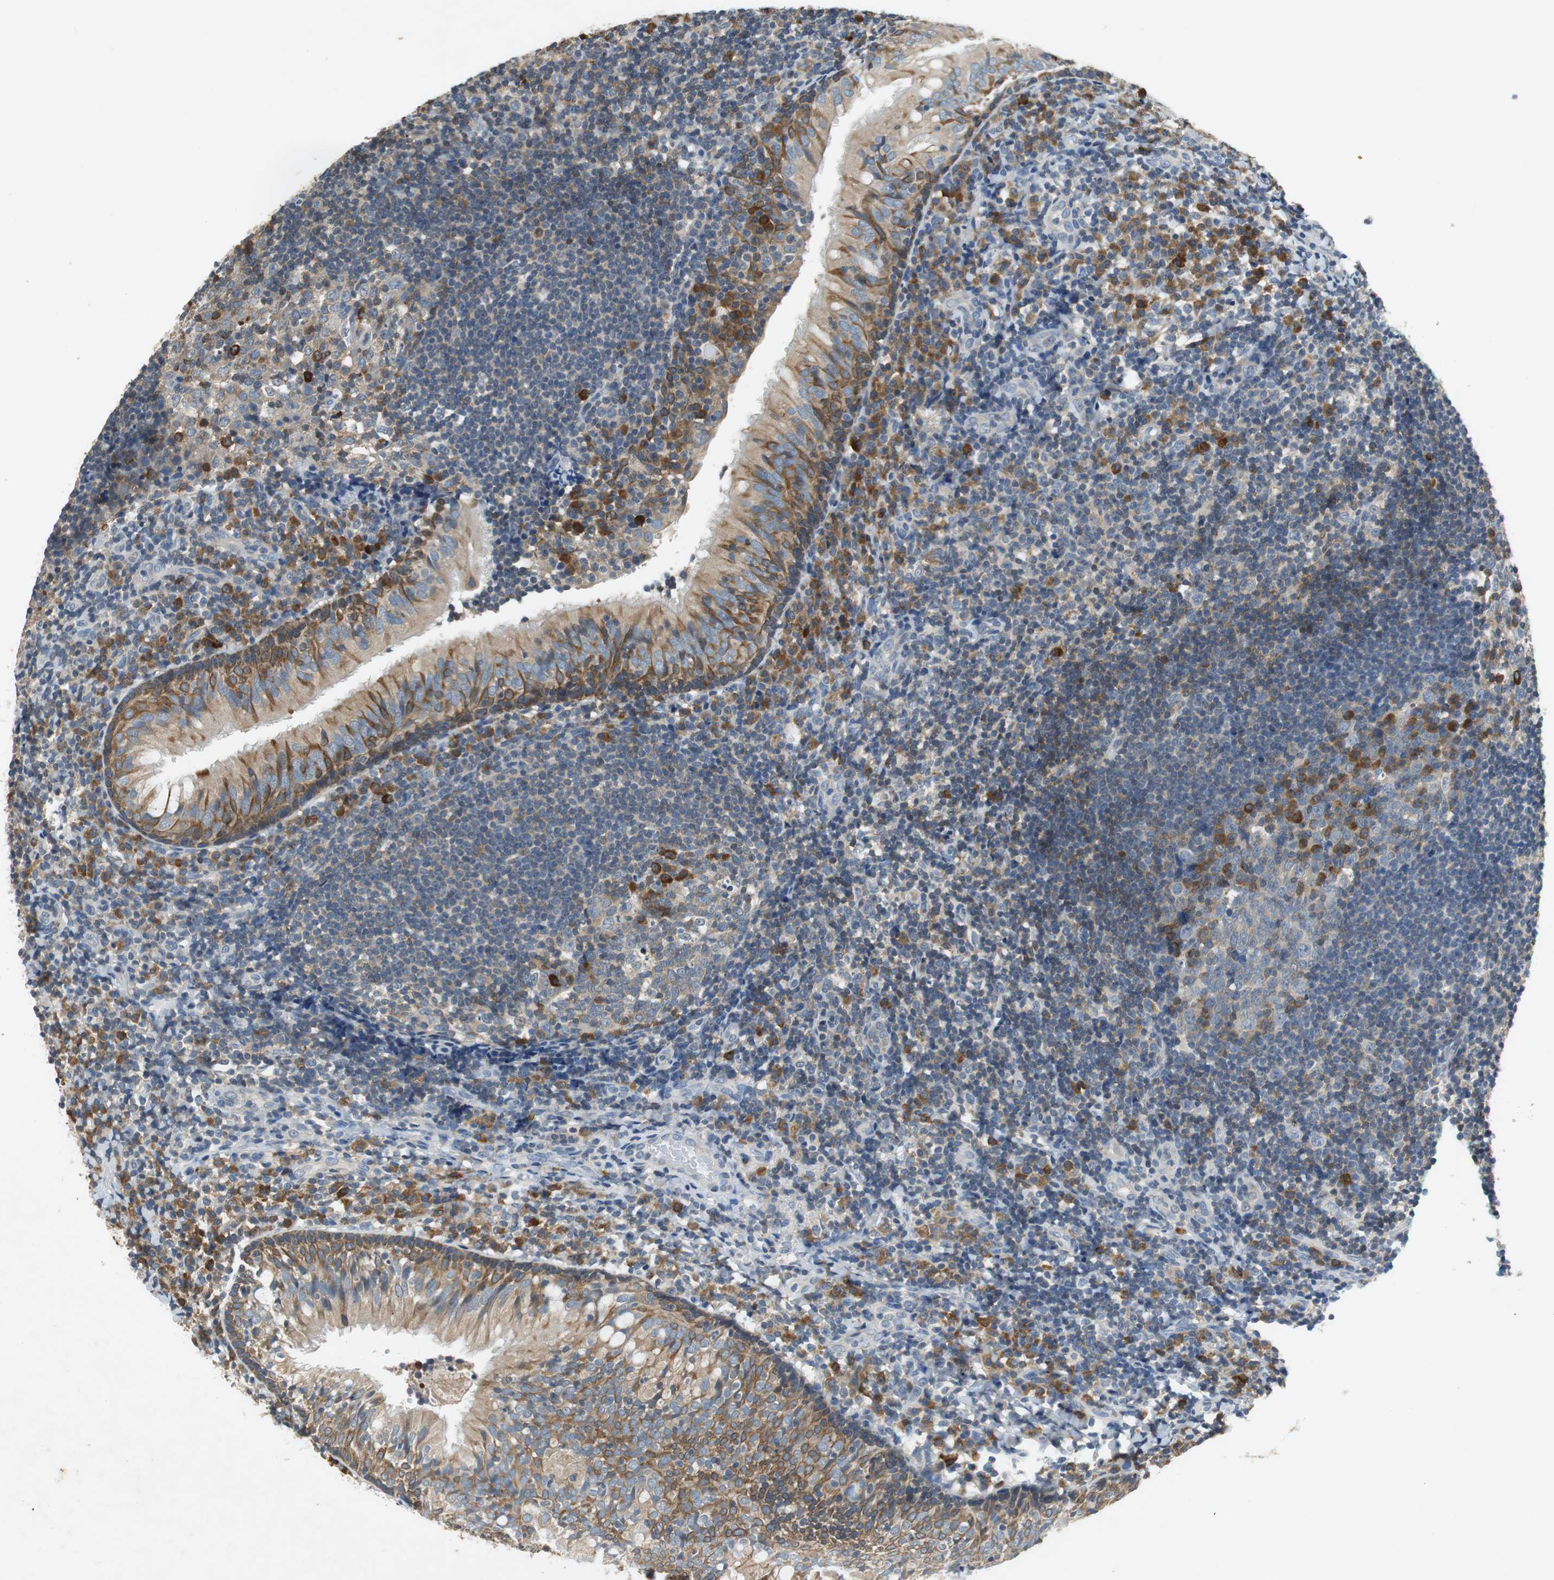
{"staining": {"intensity": "strong", "quantity": "<25%", "location": "cytoplasmic/membranous"}, "tissue": "tonsil", "cell_type": "Germinal center cells", "image_type": "normal", "snomed": [{"axis": "morphology", "description": "Normal tissue, NOS"}, {"axis": "topography", "description": "Tonsil"}], "caption": "Germinal center cells demonstrate strong cytoplasmic/membranous positivity in approximately <25% of cells in benign tonsil.", "gene": "GLCCI1", "patient": {"sex": "female", "age": 40}}